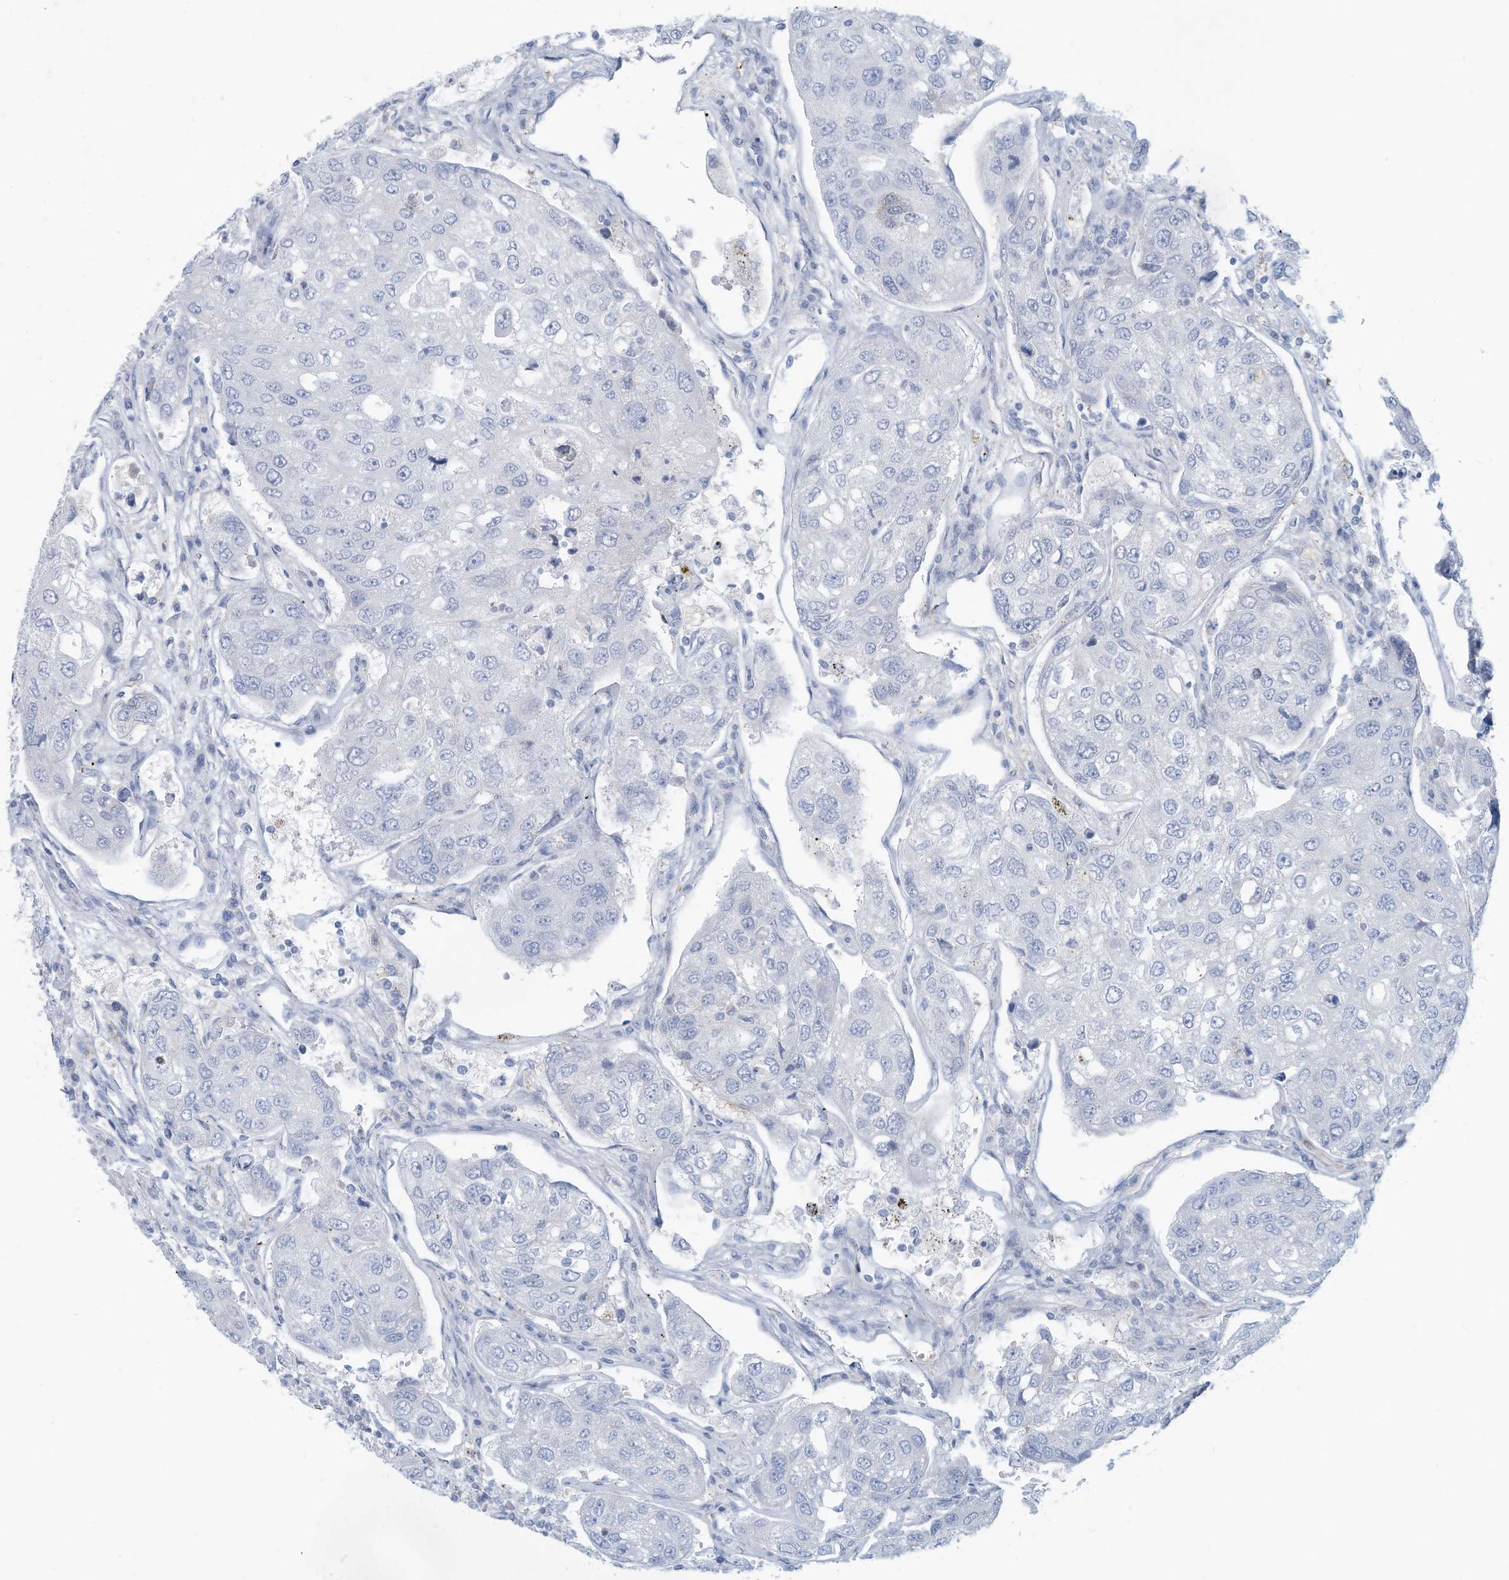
{"staining": {"intensity": "negative", "quantity": "none", "location": "none"}, "tissue": "urothelial cancer", "cell_type": "Tumor cells", "image_type": "cancer", "snomed": [{"axis": "morphology", "description": "Urothelial carcinoma, High grade"}, {"axis": "topography", "description": "Lymph node"}, {"axis": "topography", "description": "Urinary bladder"}], "caption": "High power microscopy histopathology image of an immunohistochemistry (IHC) image of high-grade urothelial carcinoma, revealing no significant expression in tumor cells.", "gene": "ERI2", "patient": {"sex": "male", "age": 51}}